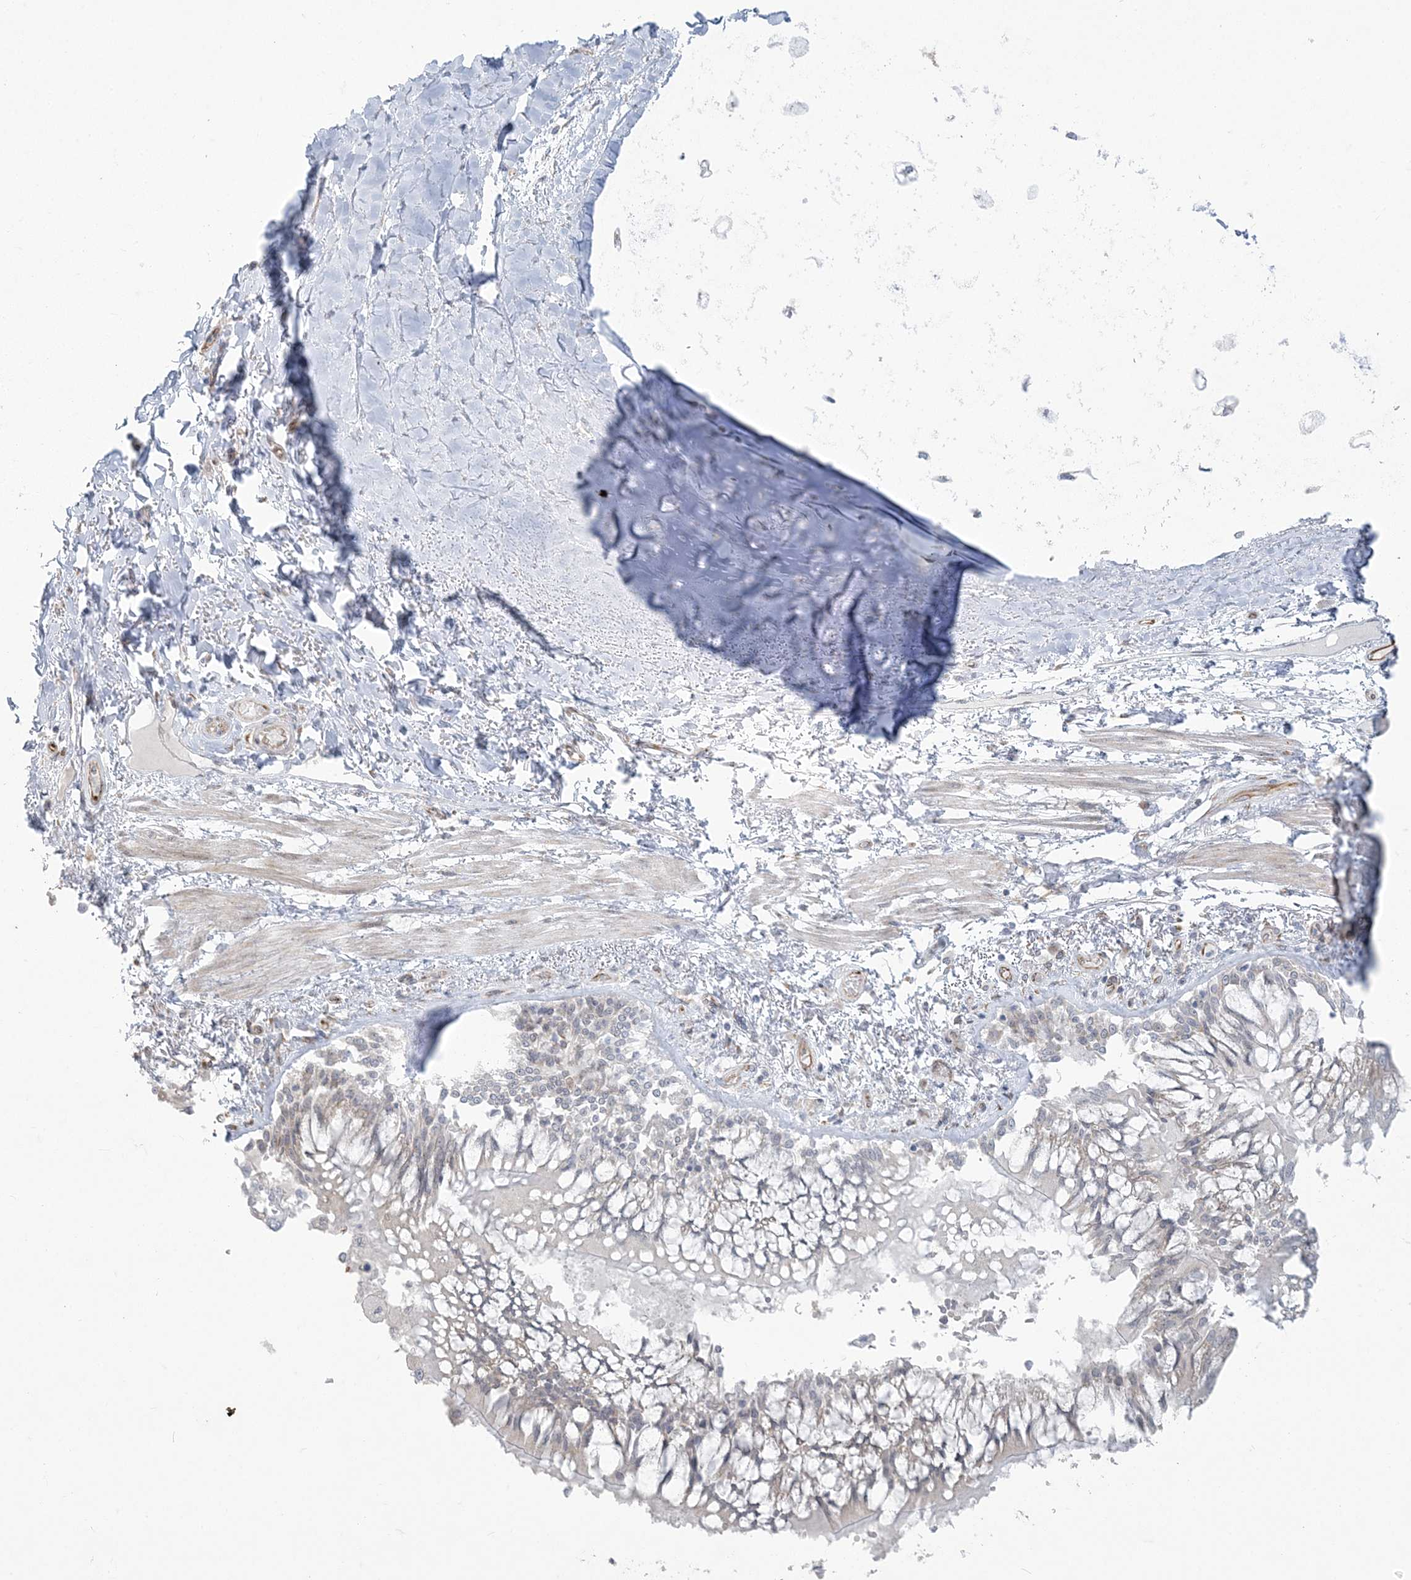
{"staining": {"intensity": "negative", "quantity": "none", "location": "none"}, "tissue": "adipose tissue", "cell_type": "Adipocytes", "image_type": "normal", "snomed": [{"axis": "morphology", "description": "Normal tissue, NOS"}, {"axis": "topography", "description": "Cartilage tissue"}, {"axis": "topography", "description": "Bronchus"}, {"axis": "topography", "description": "Lung"}, {"axis": "topography", "description": "Peripheral nerve tissue"}], "caption": "This micrograph is of unremarkable adipose tissue stained with immunohistochemistry to label a protein in brown with the nuclei are counter-stained blue. There is no staining in adipocytes.", "gene": "ZC3H6", "patient": {"sex": "female", "age": 49}}